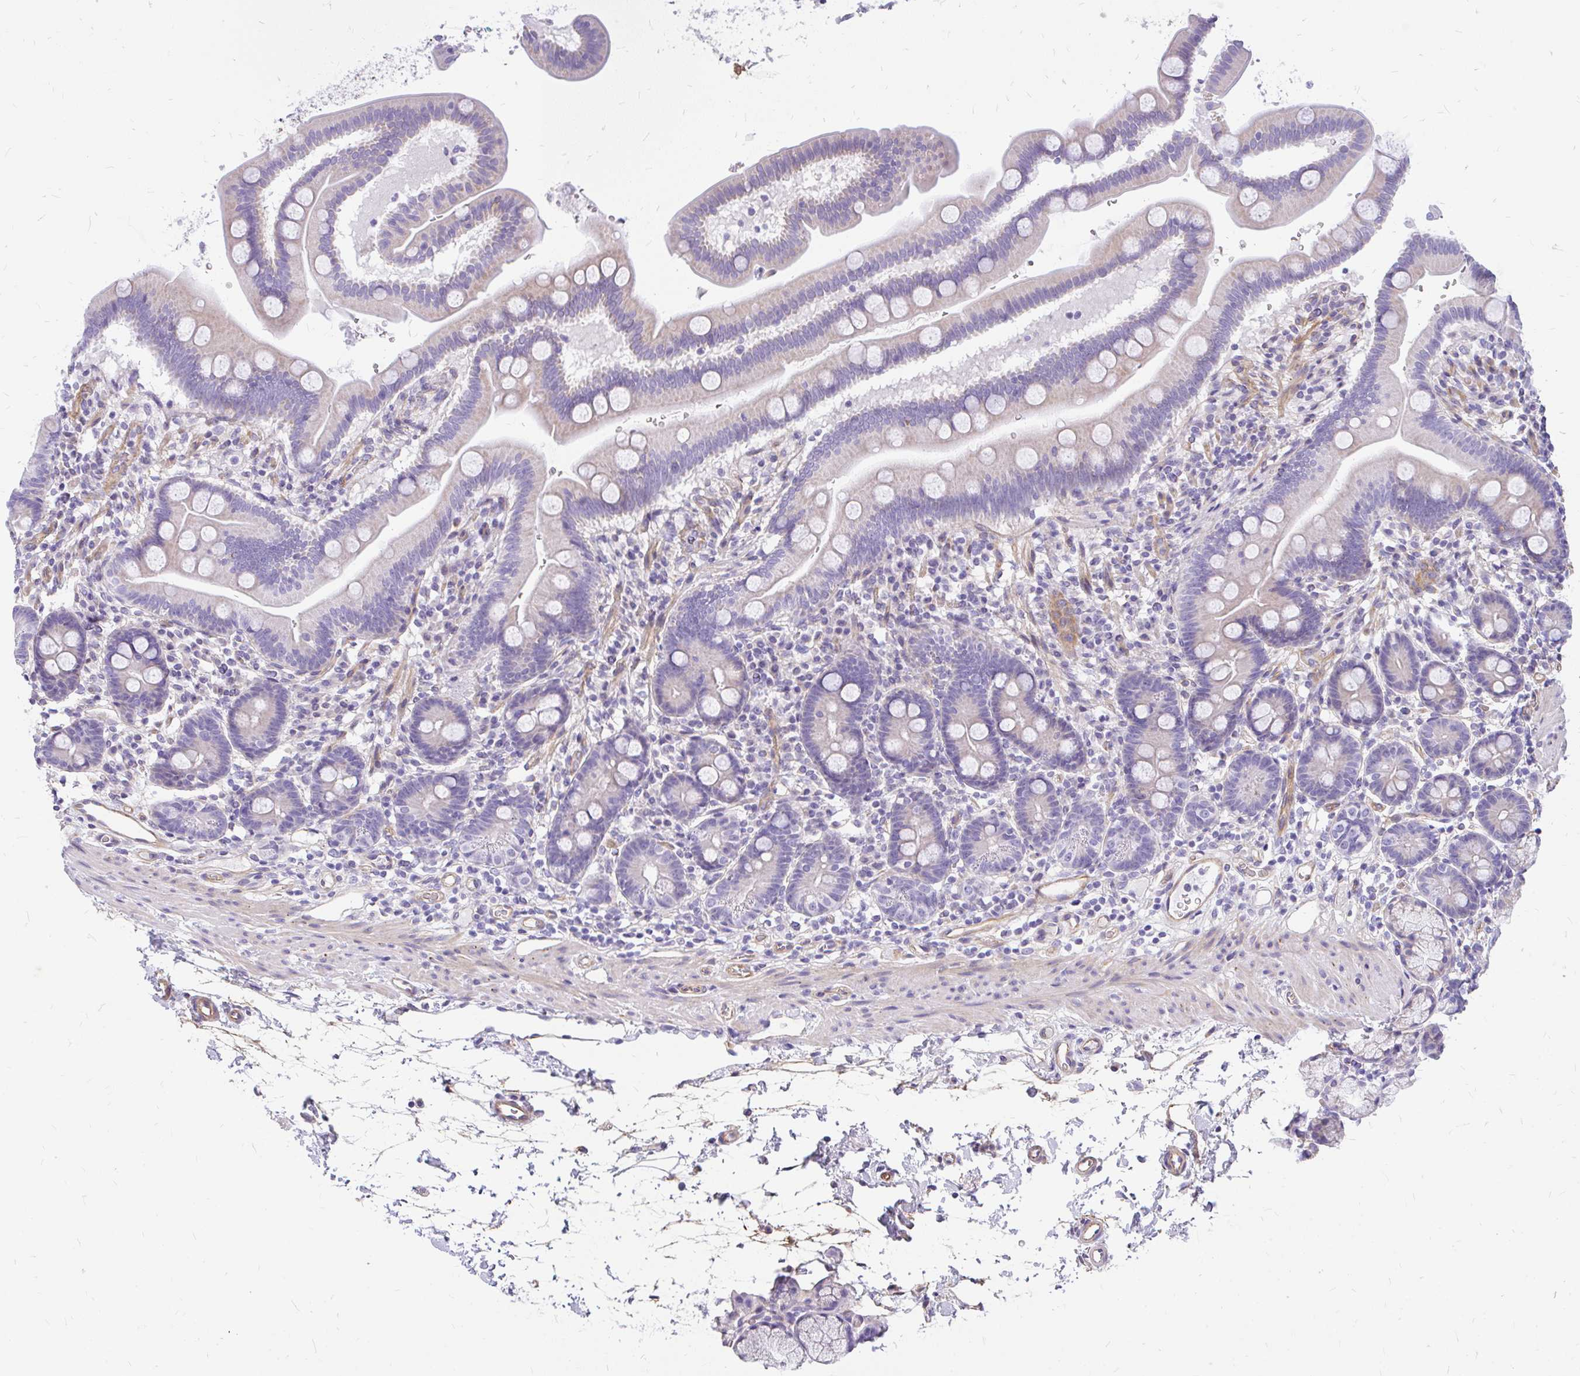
{"staining": {"intensity": "negative", "quantity": "none", "location": "none"}, "tissue": "duodenum", "cell_type": "Glandular cells", "image_type": "normal", "snomed": [{"axis": "morphology", "description": "Normal tissue, NOS"}, {"axis": "topography", "description": "Duodenum"}], "caption": "IHC image of normal duodenum stained for a protein (brown), which reveals no positivity in glandular cells. (DAB IHC, high magnification).", "gene": "FAM83C", "patient": {"sex": "male", "age": 59}}